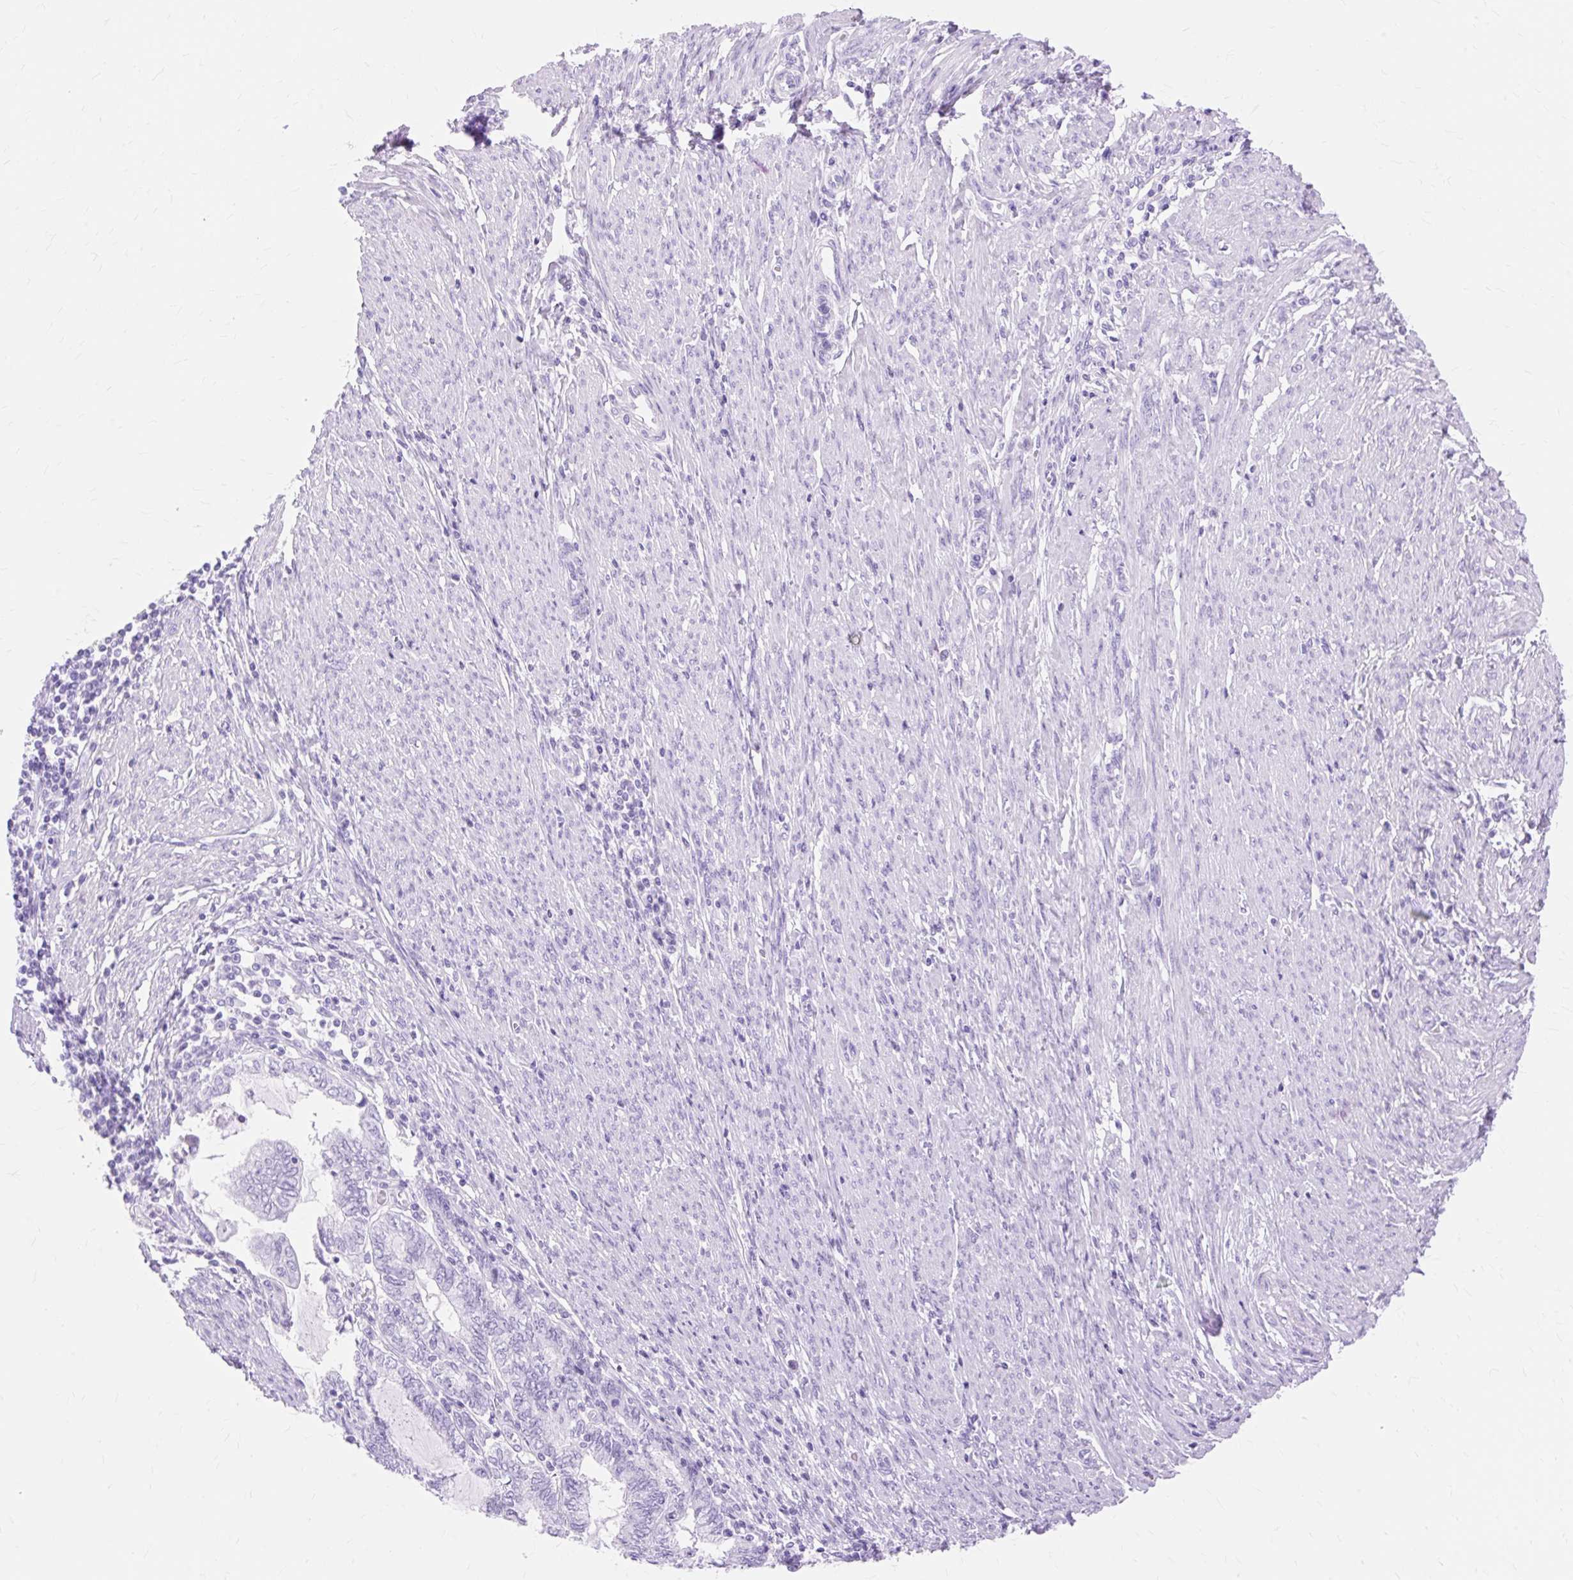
{"staining": {"intensity": "negative", "quantity": "none", "location": "none"}, "tissue": "endometrial cancer", "cell_type": "Tumor cells", "image_type": "cancer", "snomed": [{"axis": "morphology", "description": "Adenocarcinoma, NOS"}, {"axis": "topography", "description": "Uterus"}, {"axis": "topography", "description": "Endometrium"}], "caption": "This is an IHC image of endometrial cancer. There is no positivity in tumor cells.", "gene": "MBP", "patient": {"sex": "female", "age": 70}}